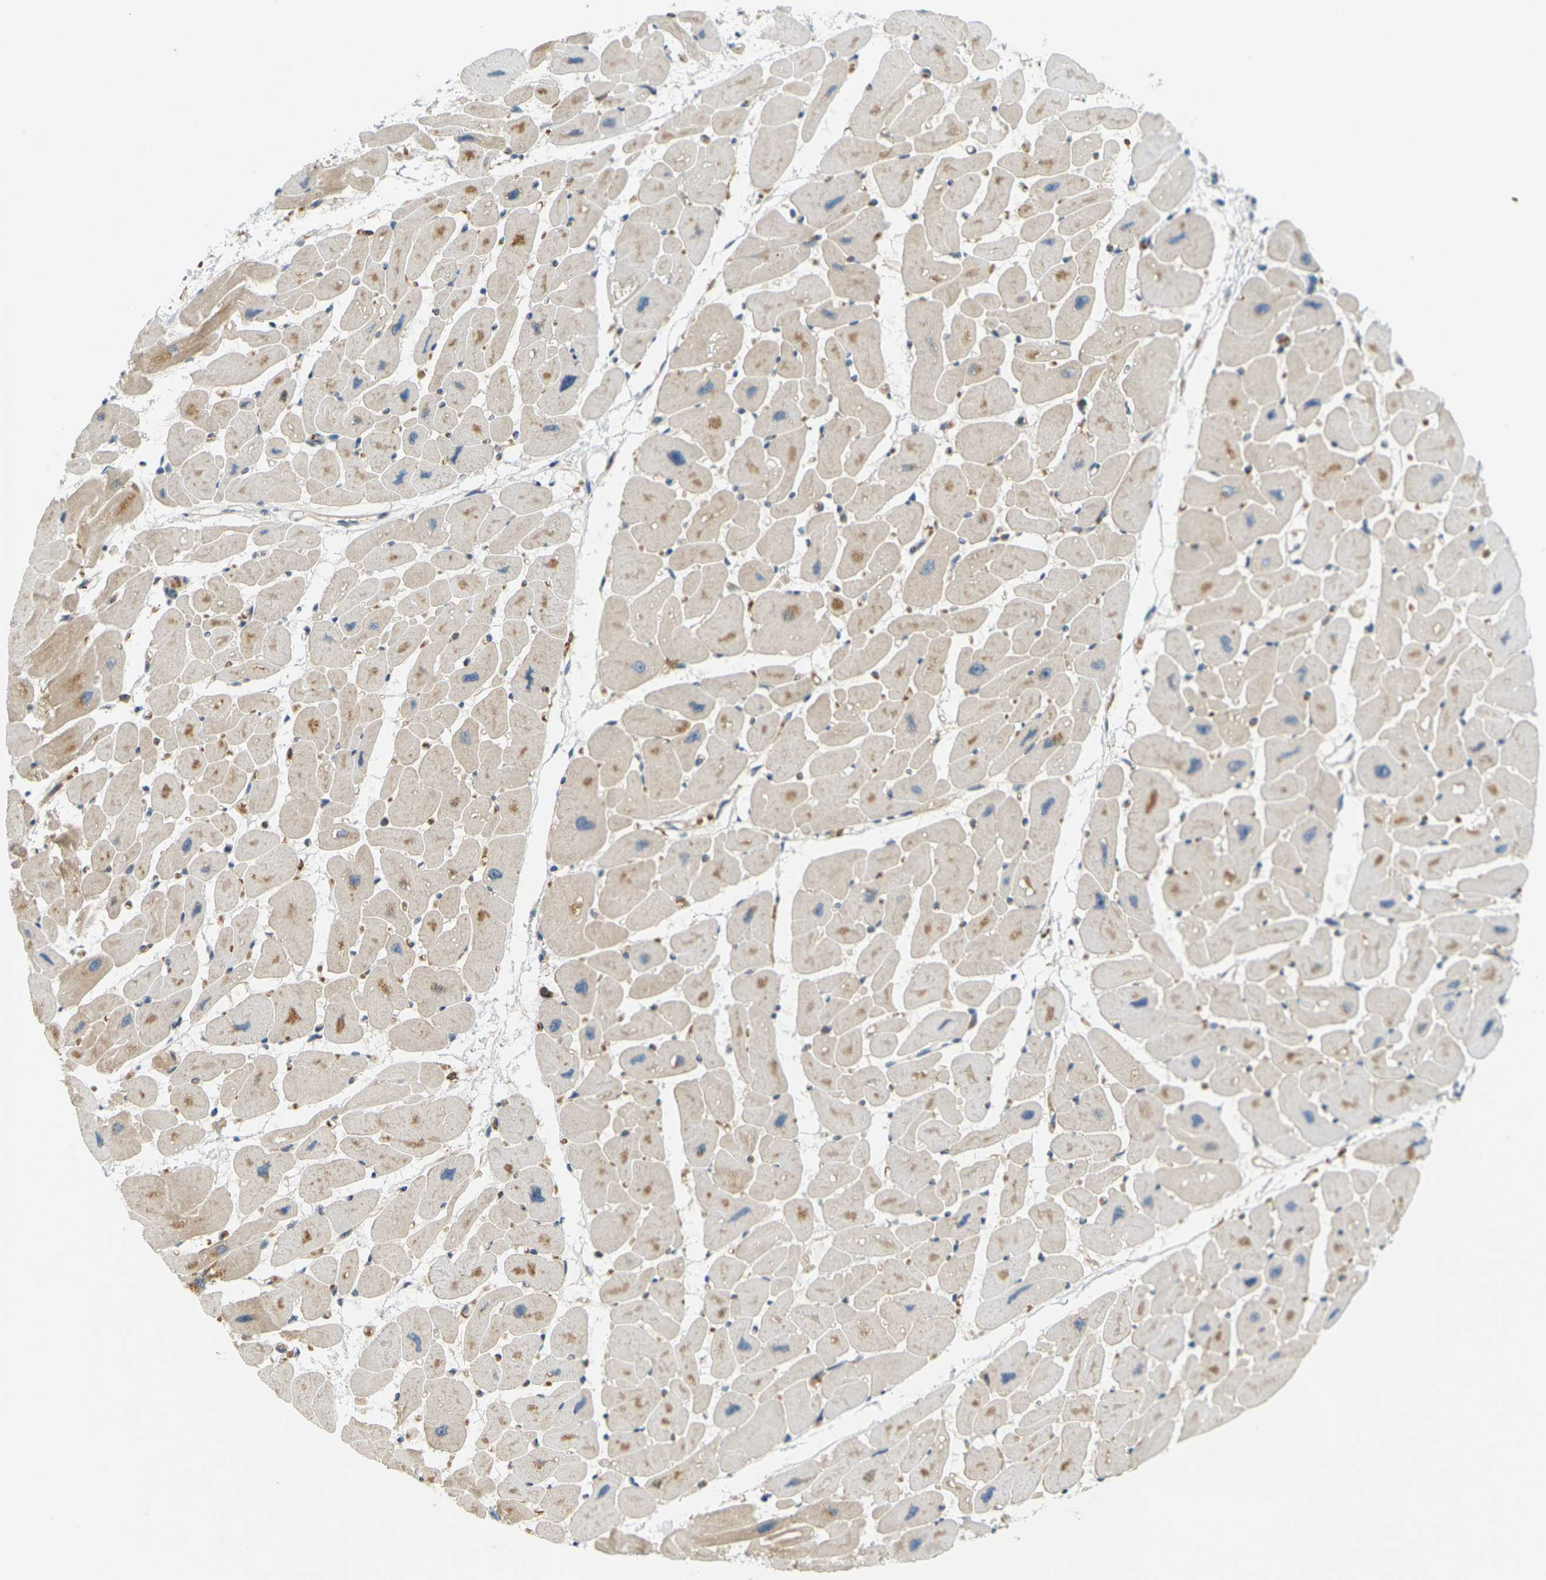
{"staining": {"intensity": "moderate", "quantity": "<25%", "location": "cytoplasmic/membranous"}, "tissue": "heart muscle", "cell_type": "Cardiomyocytes", "image_type": "normal", "snomed": [{"axis": "morphology", "description": "Normal tissue, NOS"}, {"axis": "topography", "description": "Heart"}], "caption": "High-magnification brightfield microscopy of benign heart muscle stained with DAB (3,3'-diaminobenzidine) (brown) and counterstained with hematoxylin (blue). cardiomyocytes exhibit moderate cytoplasmic/membranous positivity is identified in about<25% of cells.", "gene": "SOCS6", "patient": {"sex": "female", "age": 54}}